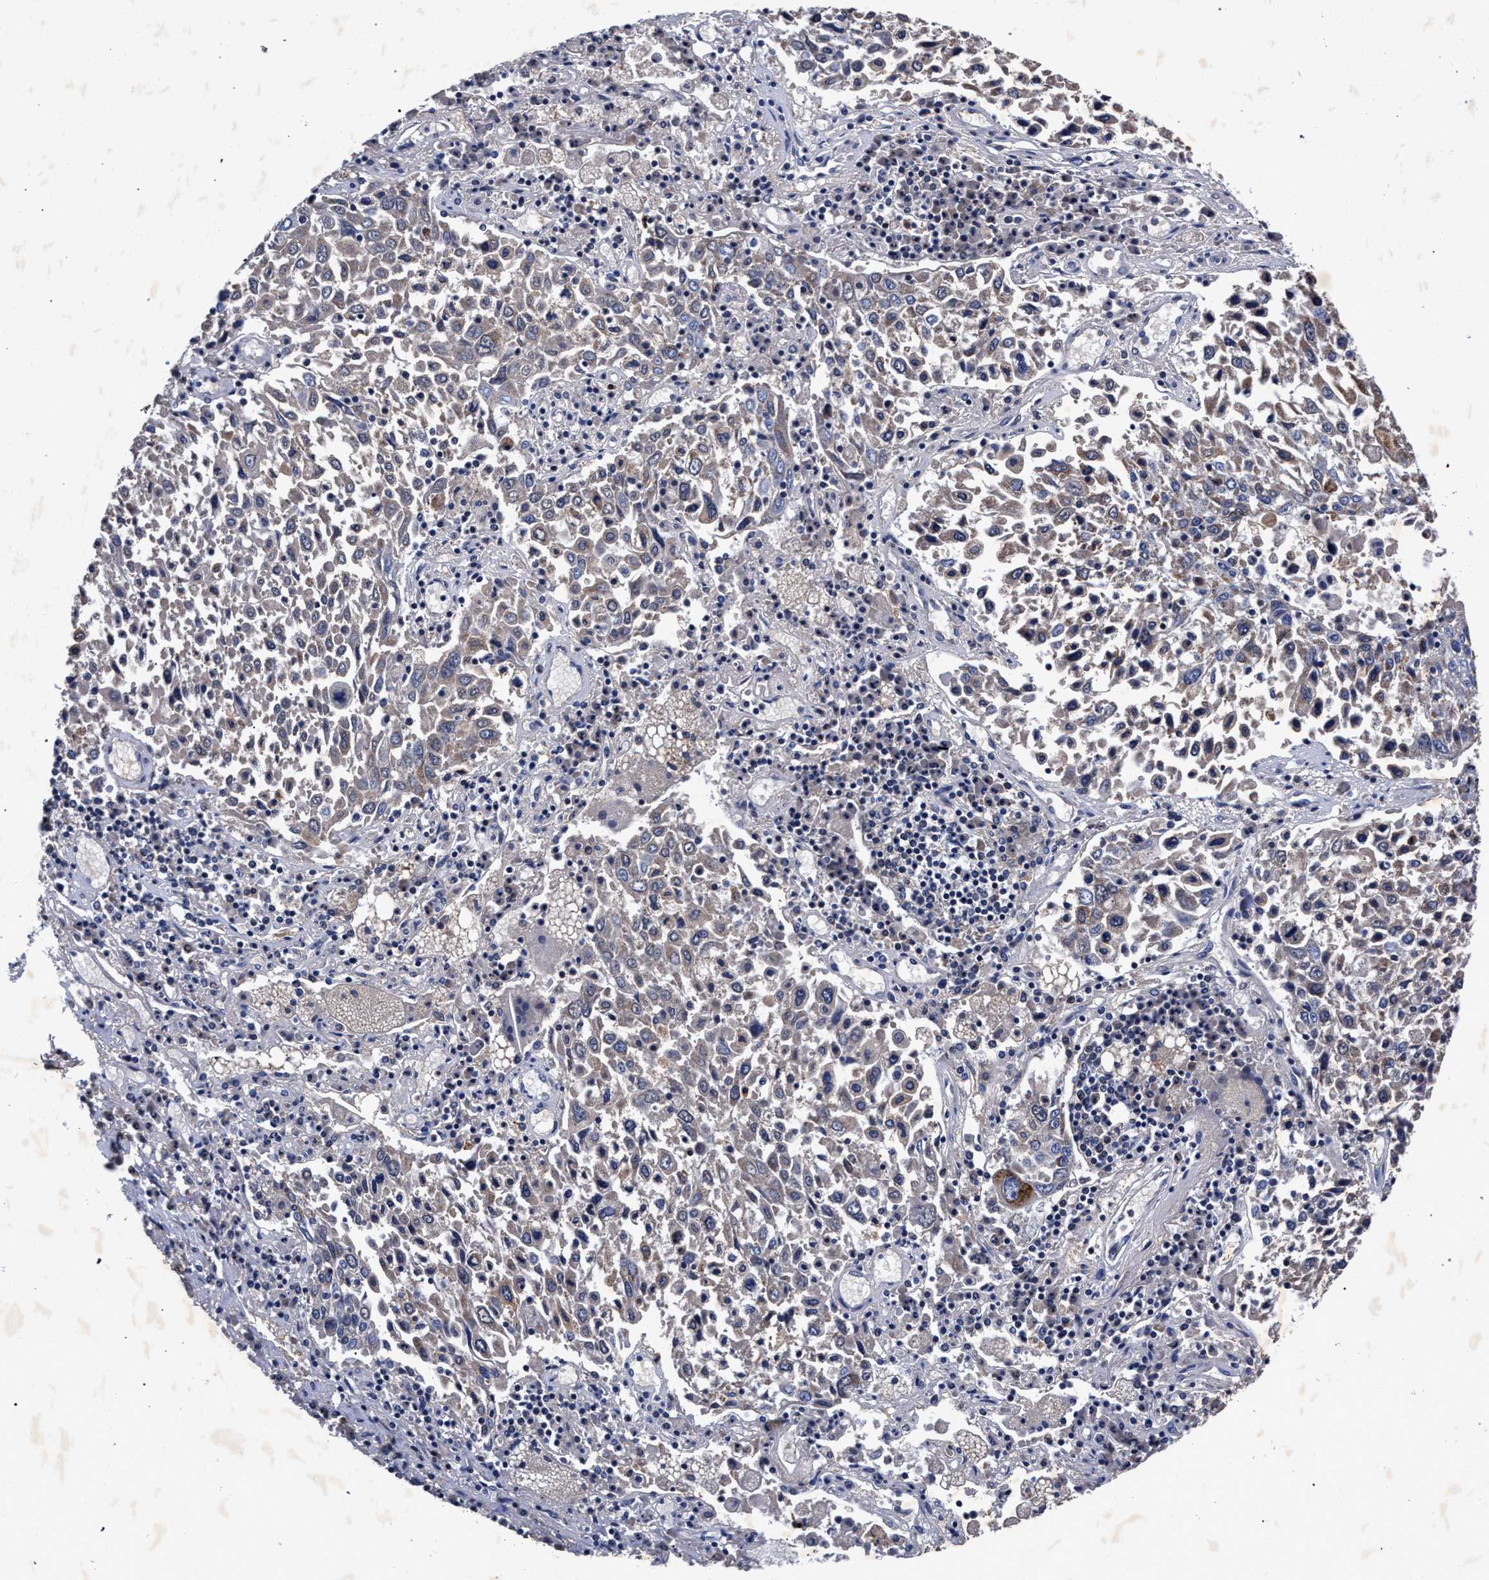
{"staining": {"intensity": "weak", "quantity": "<25%", "location": "cytoplasmic/membranous"}, "tissue": "lung cancer", "cell_type": "Tumor cells", "image_type": "cancer", "snomed": [{"axis": "morphology", "description": "Squamous cell carcinoma, NOS"}, {"axis": "topography", "description": "Lung"}], "caption": "An immunohistochemistry micrograph of lung cancer (squamous cell carcinoma) is shown. There is no staining in tumor cells of lung cancer (squamous cell carcinoma).", "gene": "HSD17B14", "patient": {"sex": "male", "age": 65}}